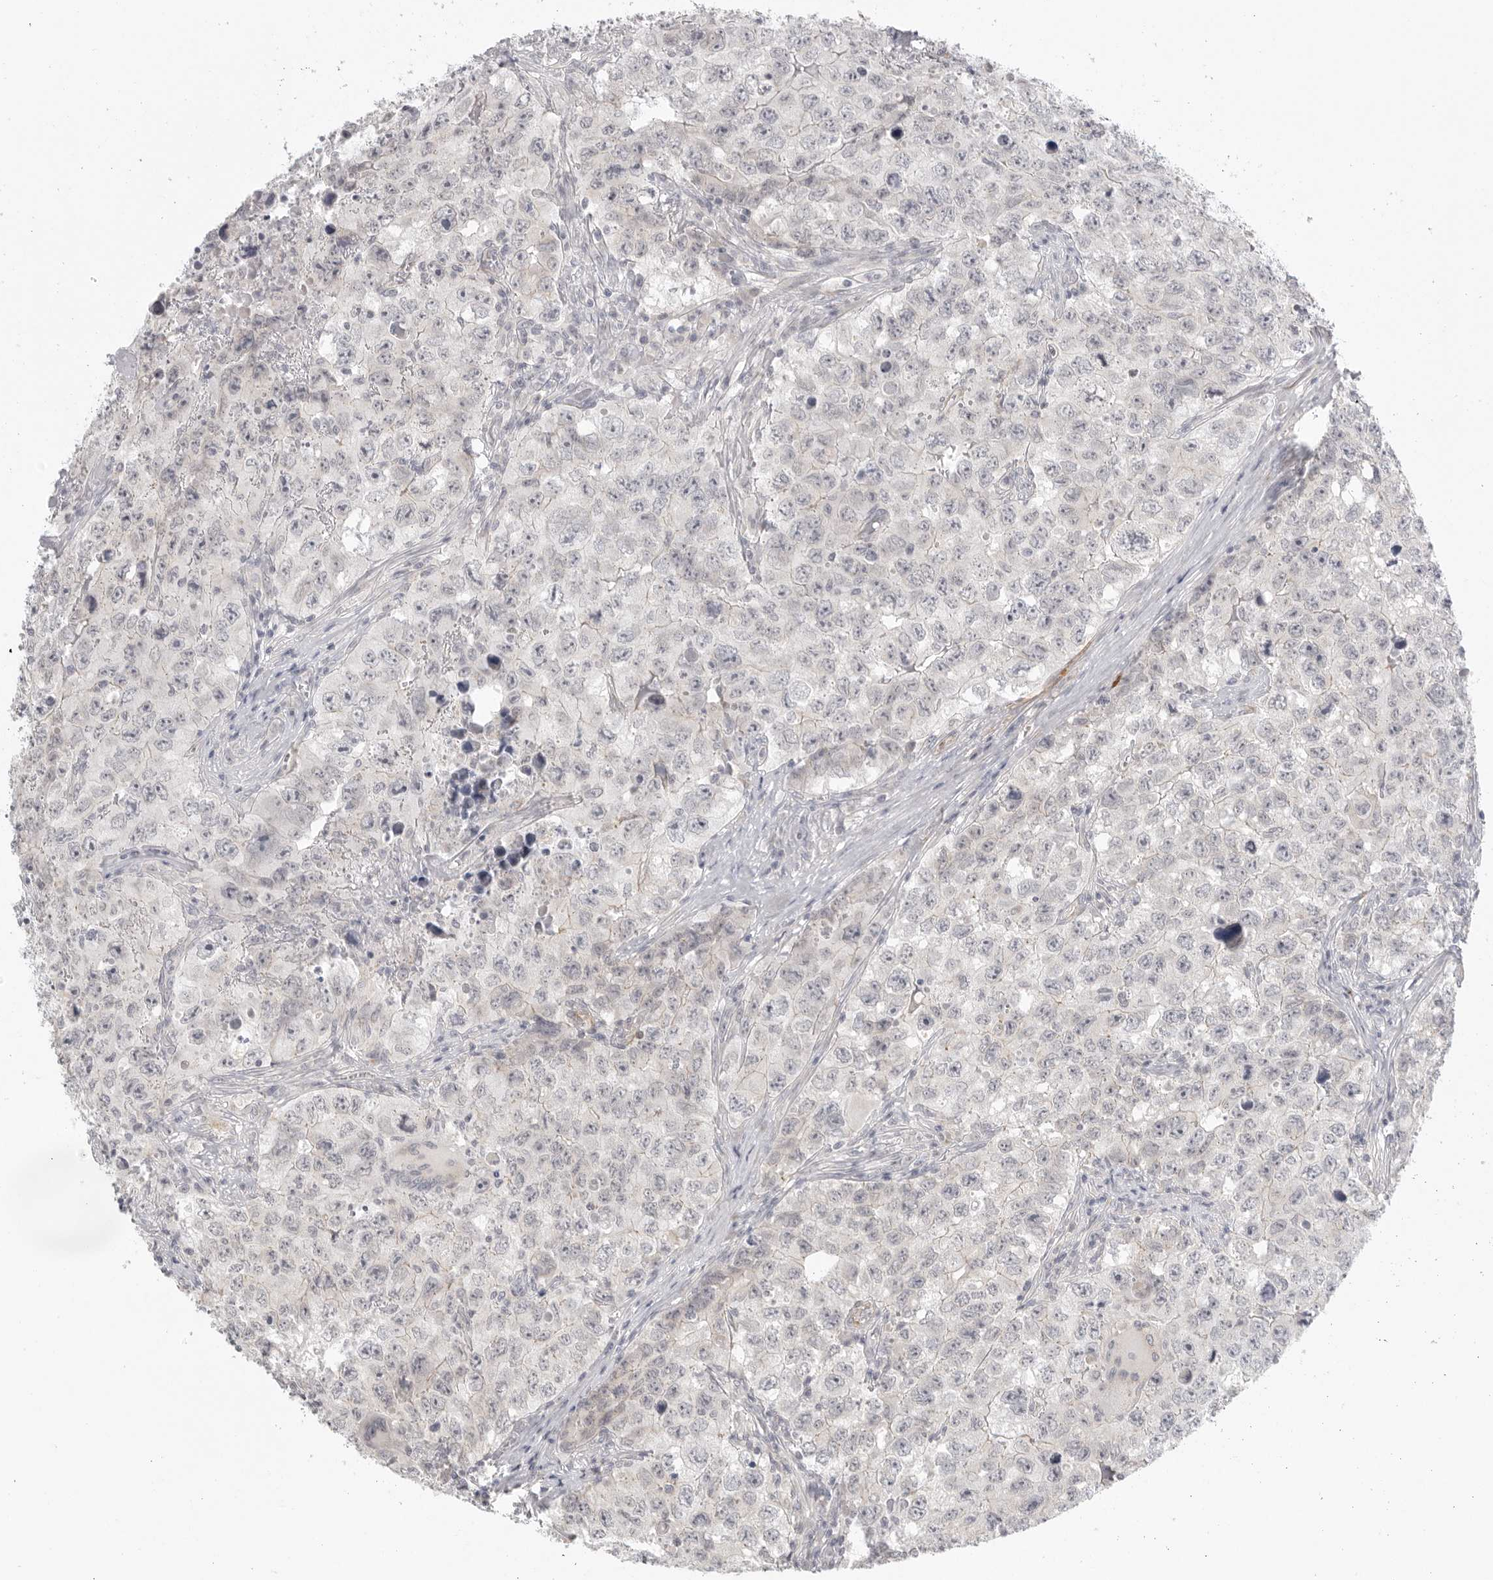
{"staining": {"intensity": "negative", "quantity": "none", "location": "none"}, "tissue": "testis cancer", "cell_type": "Tumor cells", "image_type": "cancer", "snomed": [{"axis": "morphology", "description": "Seminoma, NOS"}, {"axis": "morphology", "description": "Carcinoma, Embryonal, NOS"}, {"axis": "topography", "description": "Testis"}], "caption": "The photomicrograph shows no significant expression in tumor cells of seminoma (testis).", "gene": "STAB2", "patient": {"sex": "male", "age": 43}}